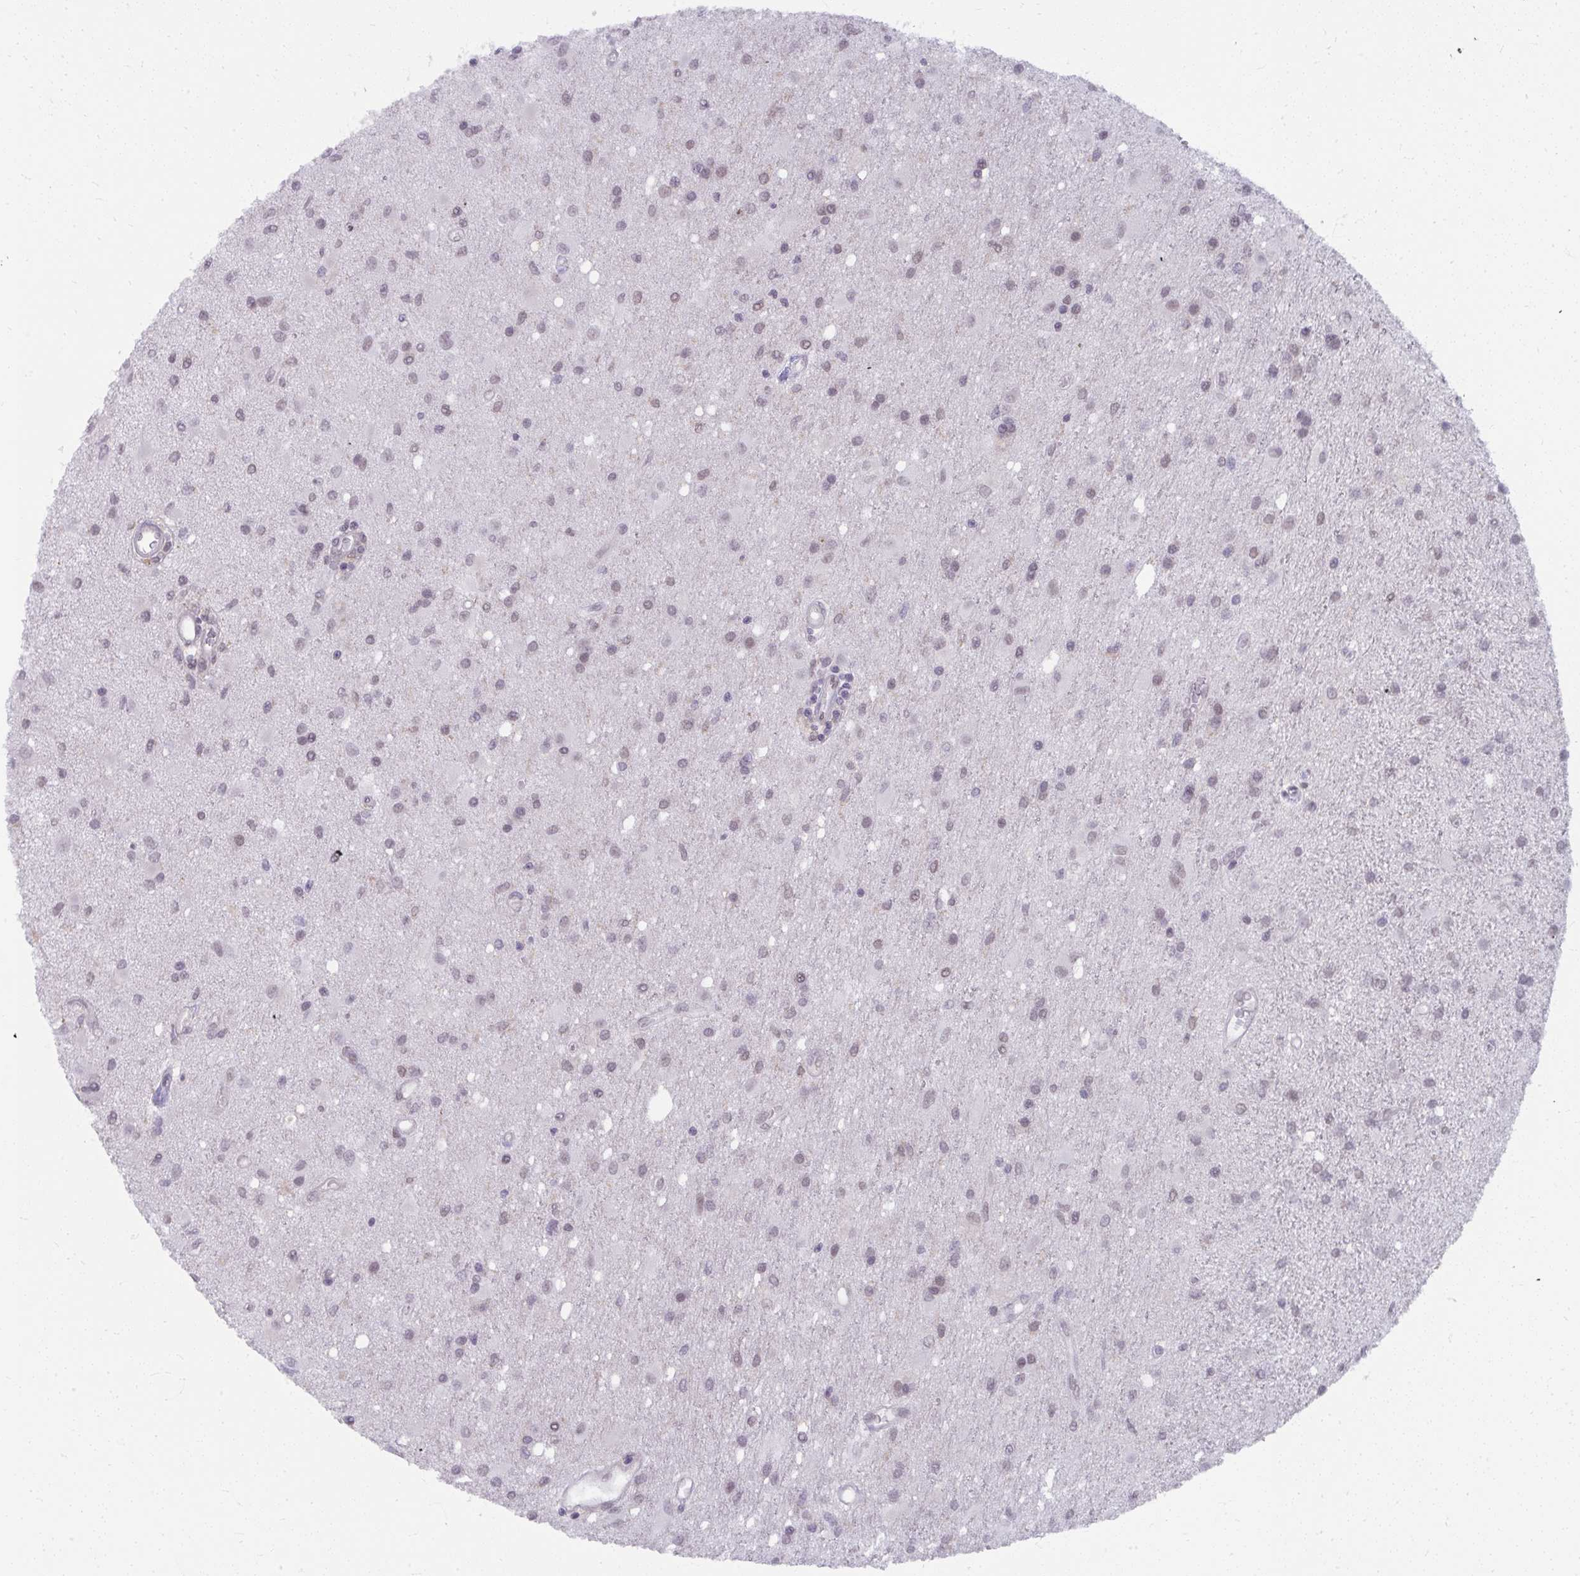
{"staining": {"intensity": "weak", "quantity": "<25%", "location": "nuclear"}, "tissue": "glioma", "cell_type": "Tumor cells", "image_type": "cancer", "snomed": [{"axis": "morphology", "description": "Glioma, malignant, High grade"}, {"axis": "topography", "description": "Brain"}], "caption": "DAB immunohistochemical staining of human glioma reveals no significant expression in tumor cells.", "gene": "NMNAT1", "patient": {"sex": "male", "age": 67}}